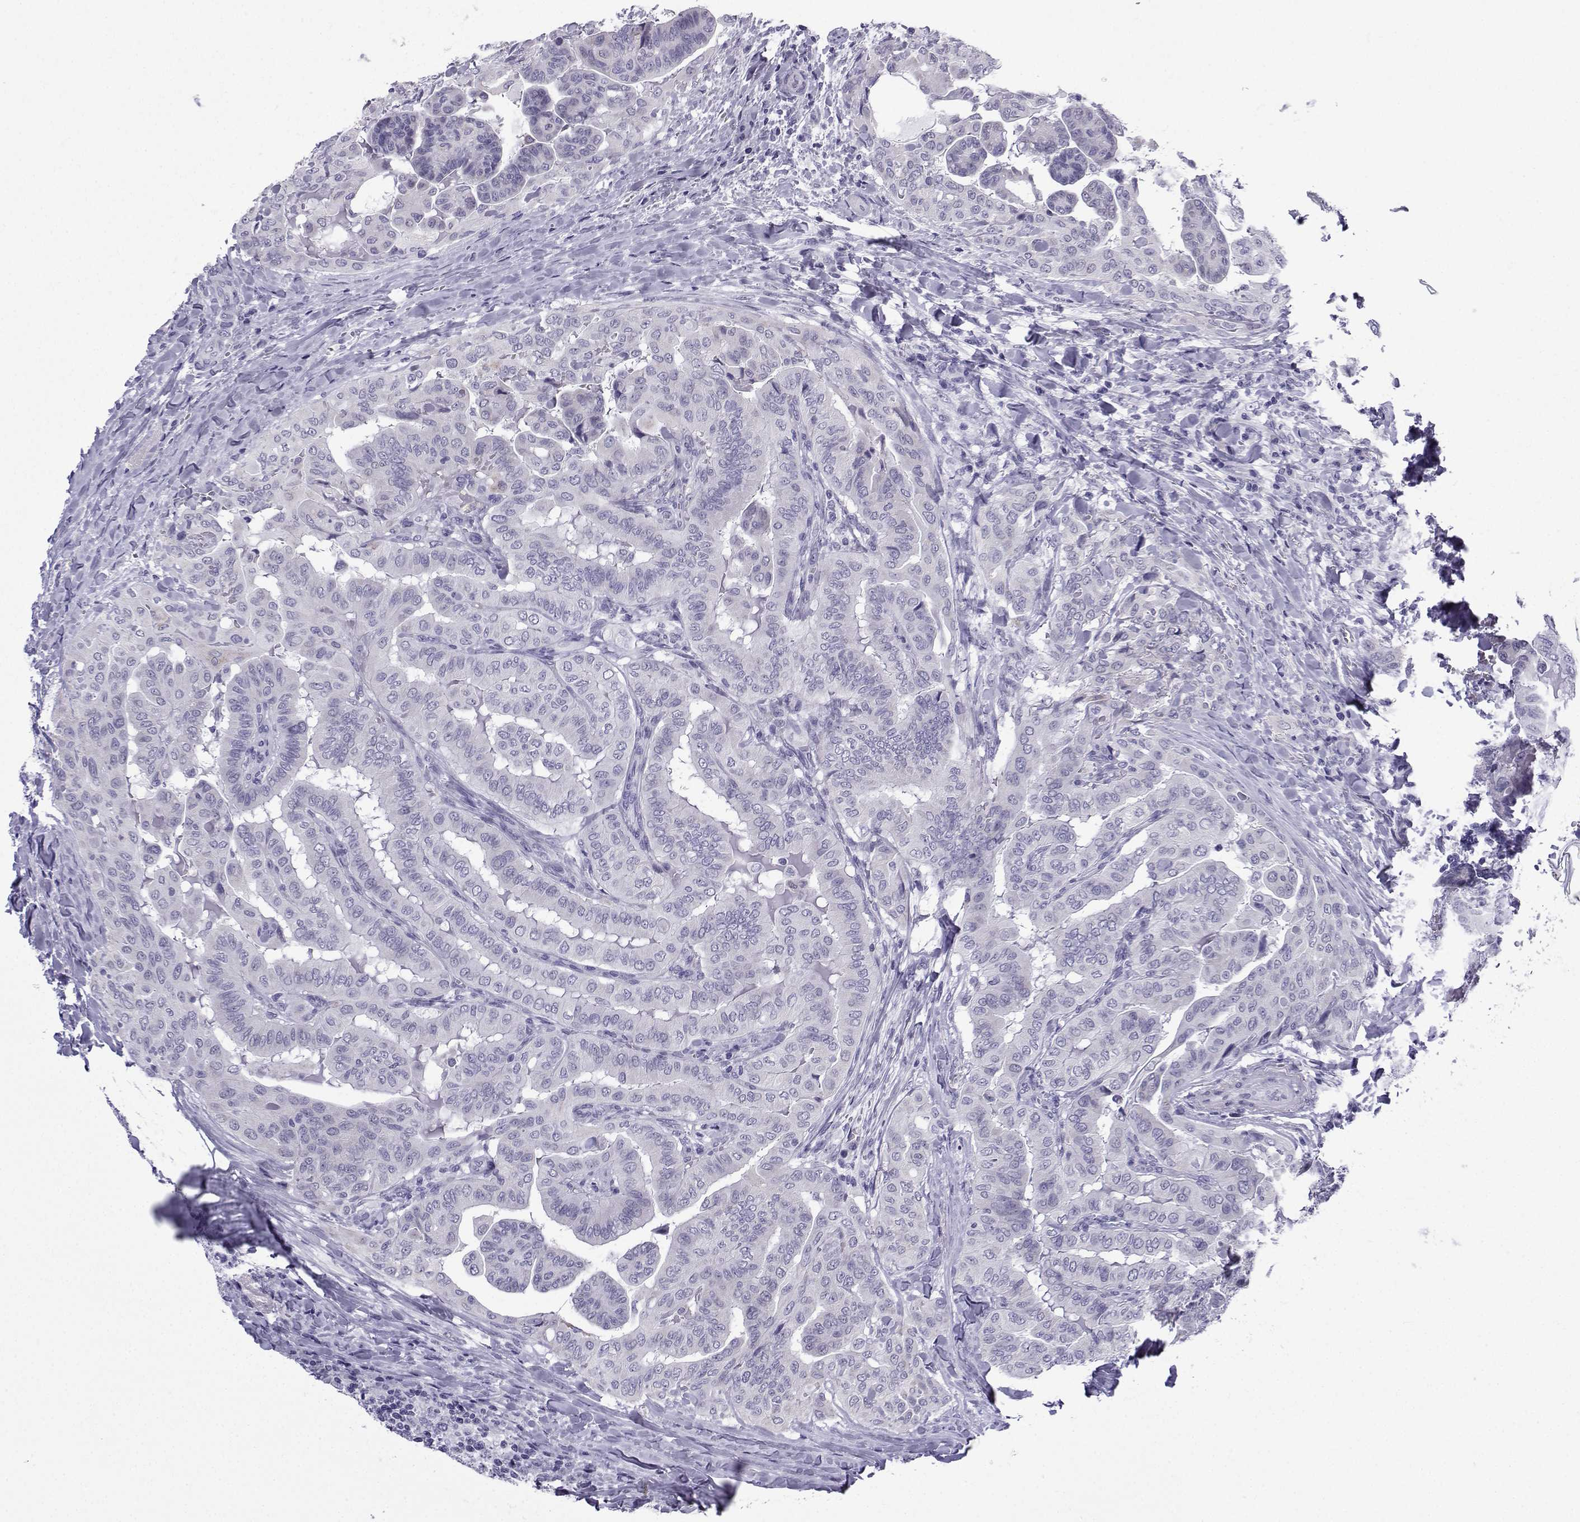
{"staining": {"intensity": "negative", "quantity": "none", "location": "none"}, "tissue": "thyroid cancer", "cell_type": "Tumor cells", "image_type": "cancer", "snomed": [{"axis": "morphology", "description": "Papillary adenocarcinoma, NOS"}, {"axis": "topography", "description": "Thyroid gland"}], "caption": "An immunohistochemistry (IHC) image of thyroid cancer (papillary adenocarcinoma) is shown. There is no staining in tumor cells of thyroid cancer (papillary adenocarcinoma).", "gene": "ACRBP", "patient": {"sex": "female", "age": 68}}